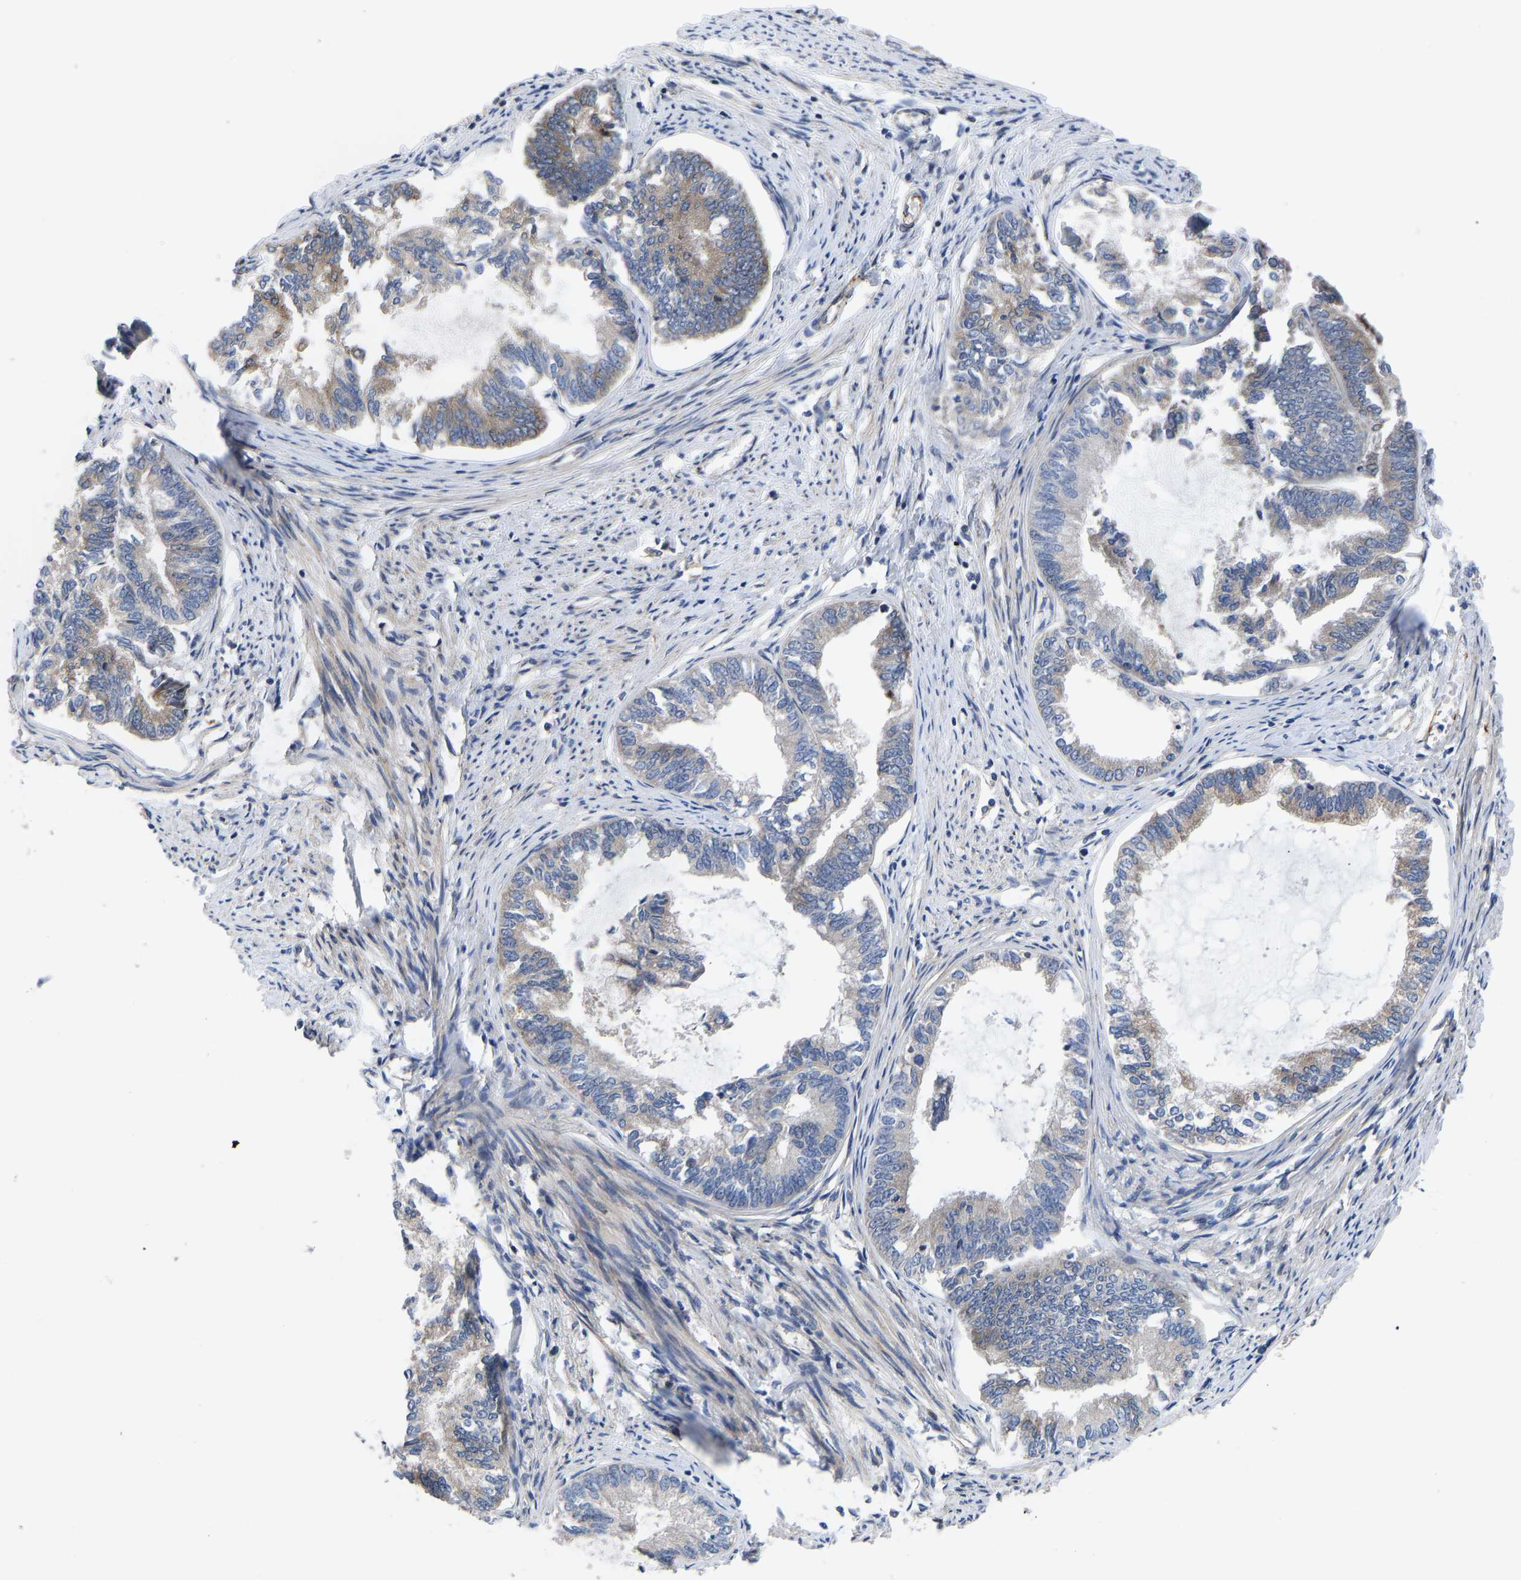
{"staining": {"intensity": "weak", "quantity": "<25%", "location": "cytoplasmic/membranous"}, "tissue": "endometrial cancer", "cell_type": "Tumor cells", "image_type": "cancer", "snomed": [{"axis": "morphology", "description": "Adenocarcinoma, NOS"}, {"axis": "topography", "description": "Endometrium"}], "caption": "Endometrial cancer (adenocarcinoma) was stained to show a protein in brown. There is no significant positivity in tumor cells.", "gene": "FRRS1", "patient": {"sex": "female", "age": 86}}